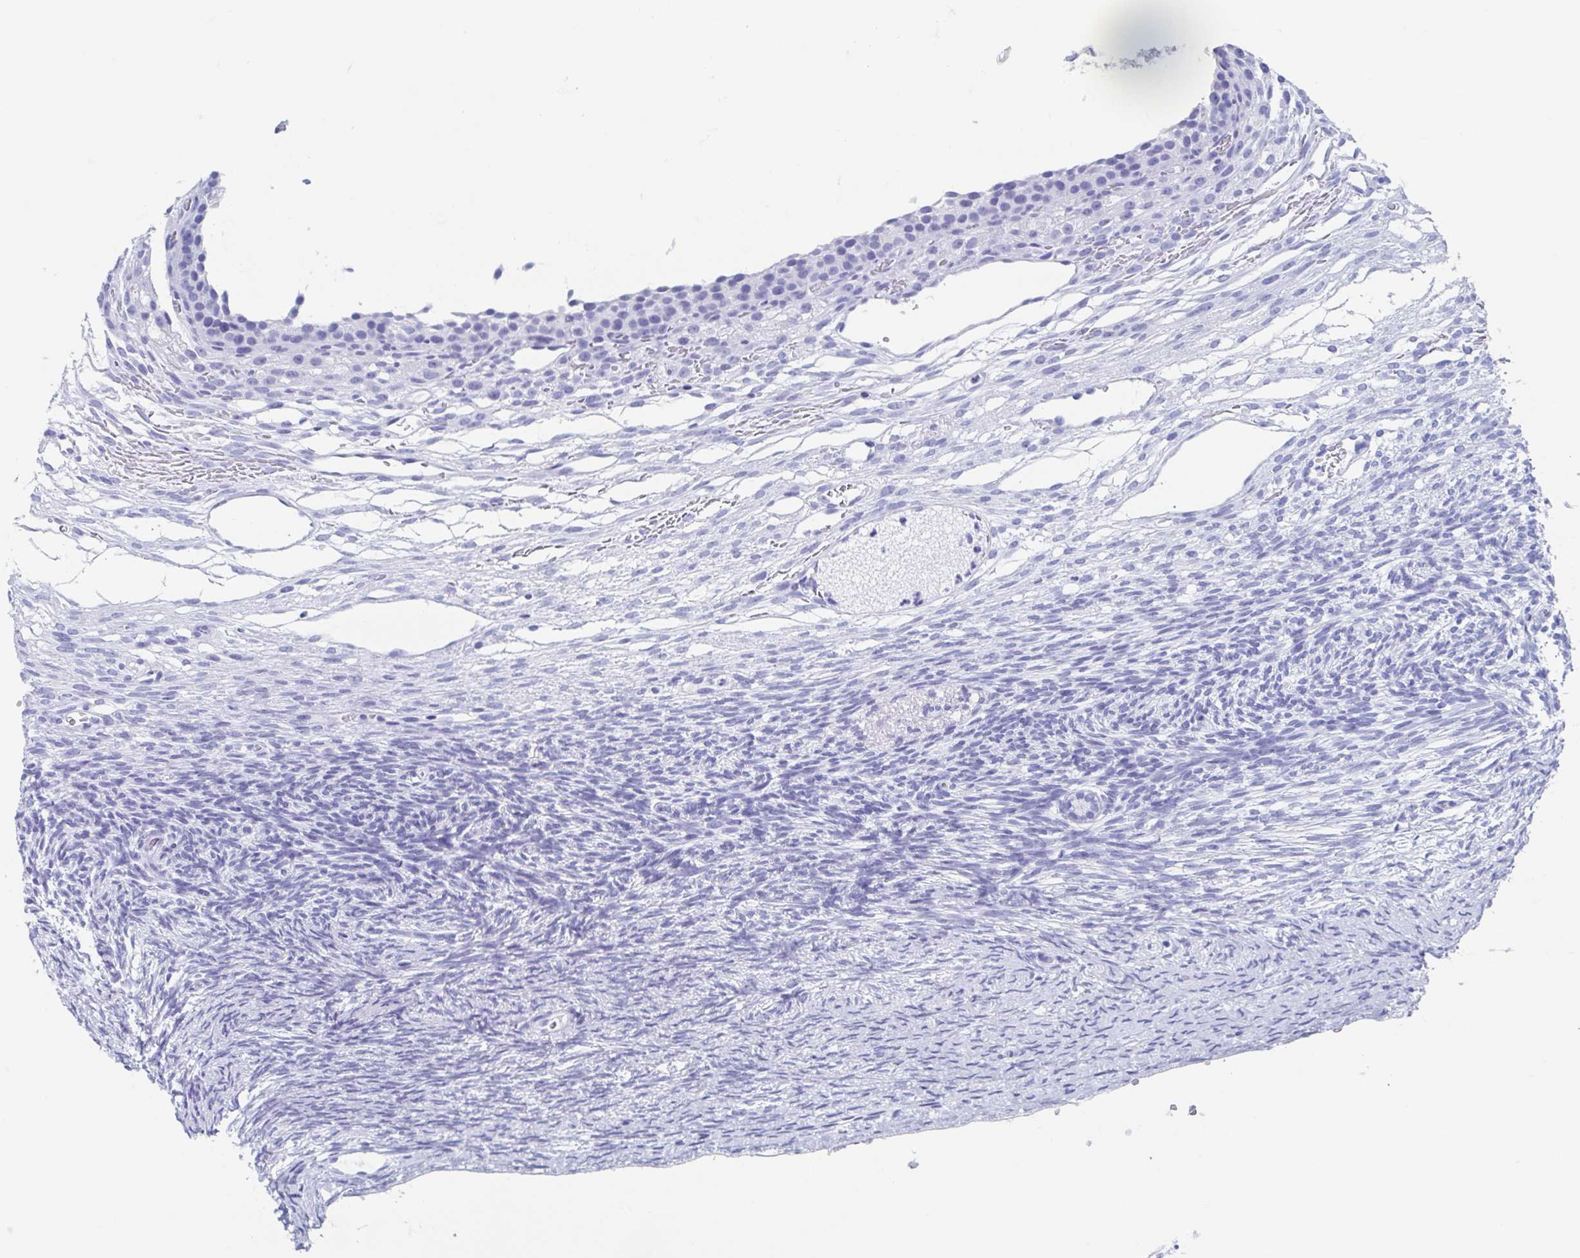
{"staining": {"intensity": "negative", "quantity": "none", "location": "none"}, "tissue": "ovary", "cell_type": "Follicle cells", "image_type": "normal", "snomed": [{"axis": "morphology", "description": "Normal tissue, NOS"}, {"axis": "topography", "description": "Ovary"}], "caption": "This photomicrograph is of unremarkable ovary stained with immunohistochemistry (IHC) to label a protein in brown with the nuclei are counter-stained blue. There is no positivity in follicle cells. (Stains: DAB (3,3'-diaminobenzidine) immunohistochemistry with hematoxylin counter stain, Microscopy: brightfield microscopy at high magnification).", "gene": "HDGFL1", "patient": {"sex": "female", "age": 34}}